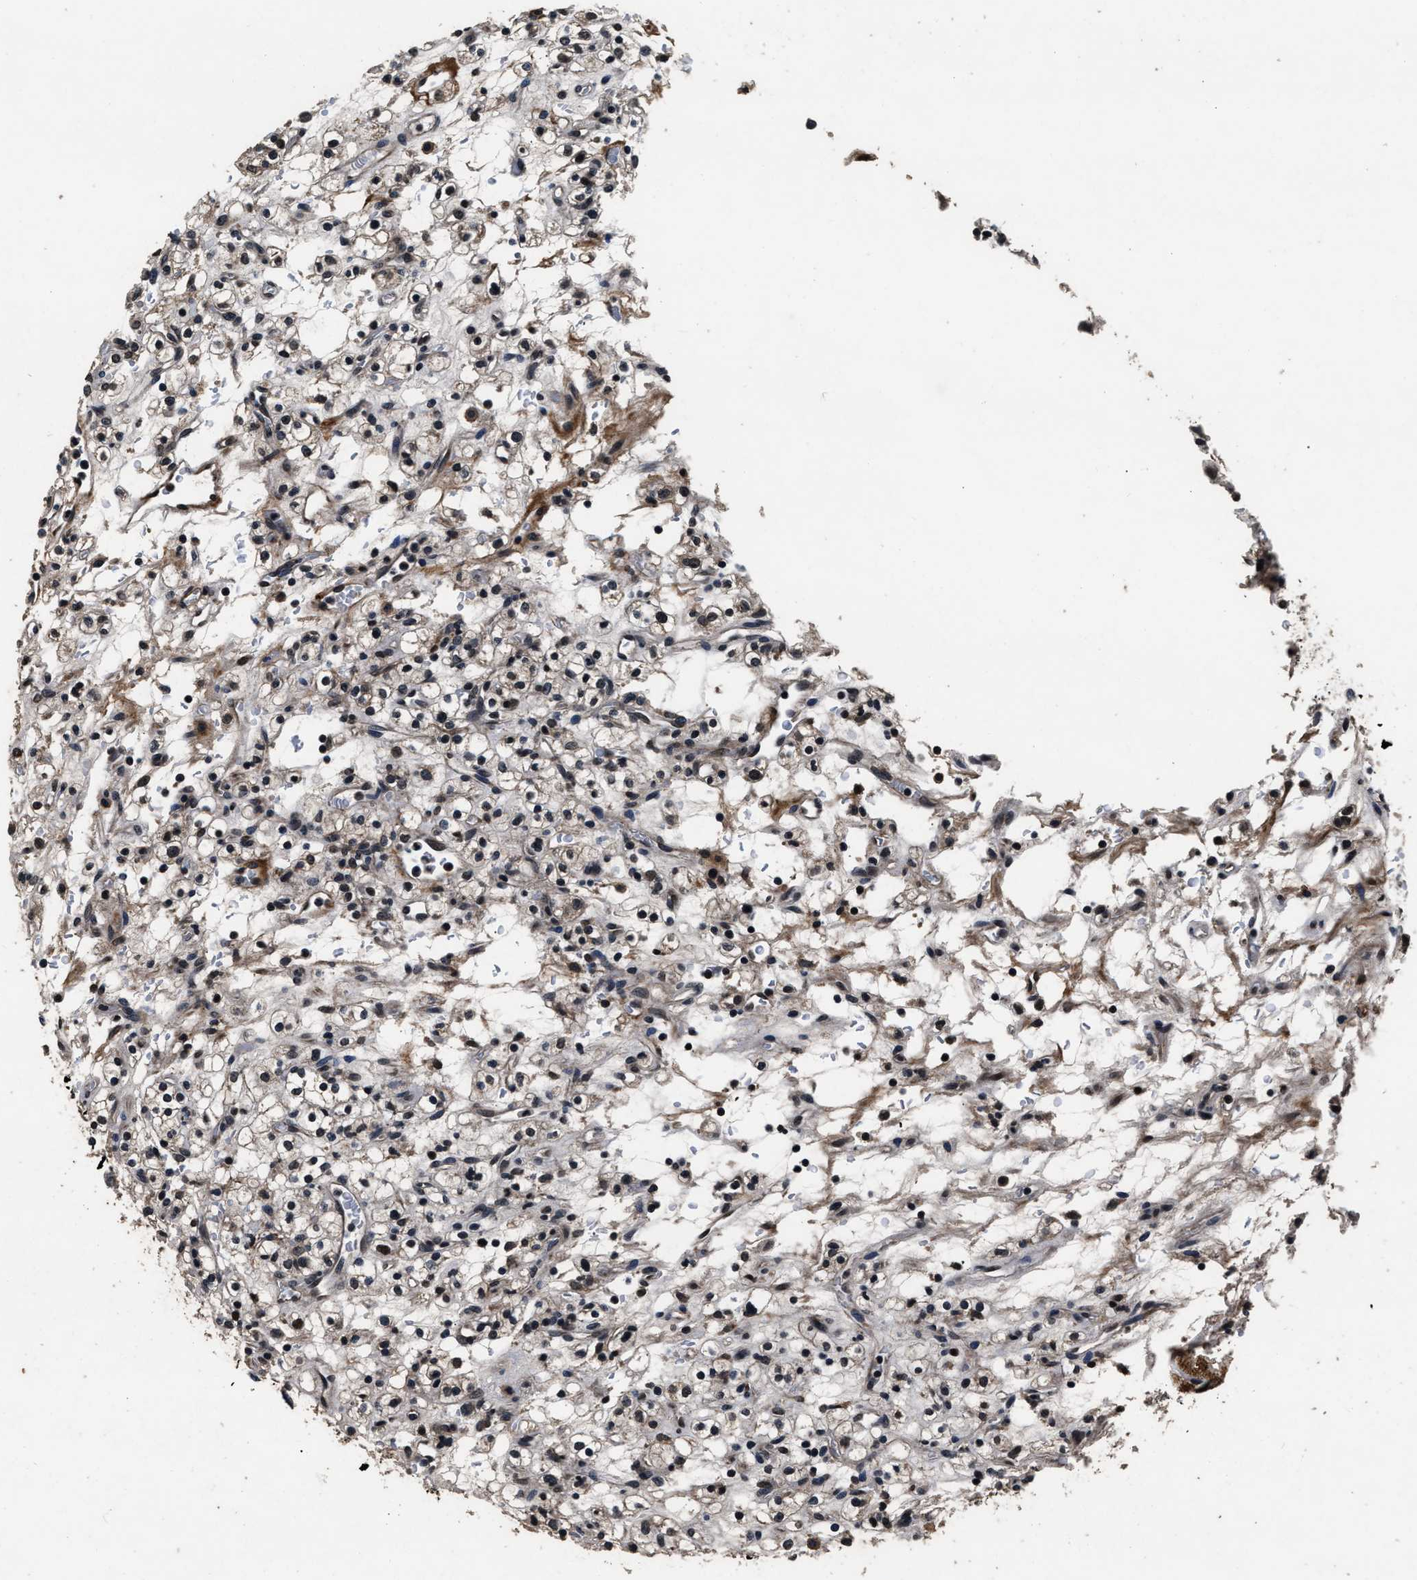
{"staining": {"intensity": "strong", "quantity": "25%-75%", "location": "nuclear"}, "tissue": "renal cancer", "cell_type": "Tumor cells", "image_type": "cancer", "snomed": [{"axis": "morphology", "description": "Normal tissue, NOS"}, {"axis": "morphology", "description": "Adenocarcinoma, NOS"}, {"axis": "topography", "description": "Kidney"}], "caption": "IHC of human renal adenocarcinoma reveals high levels of strong nuclear positivity in about 25%-75% of tumor cells. Nuclei are stained in blue.", "gene": "CSTF1", "patient": {"sex": "female", "age": 72}}